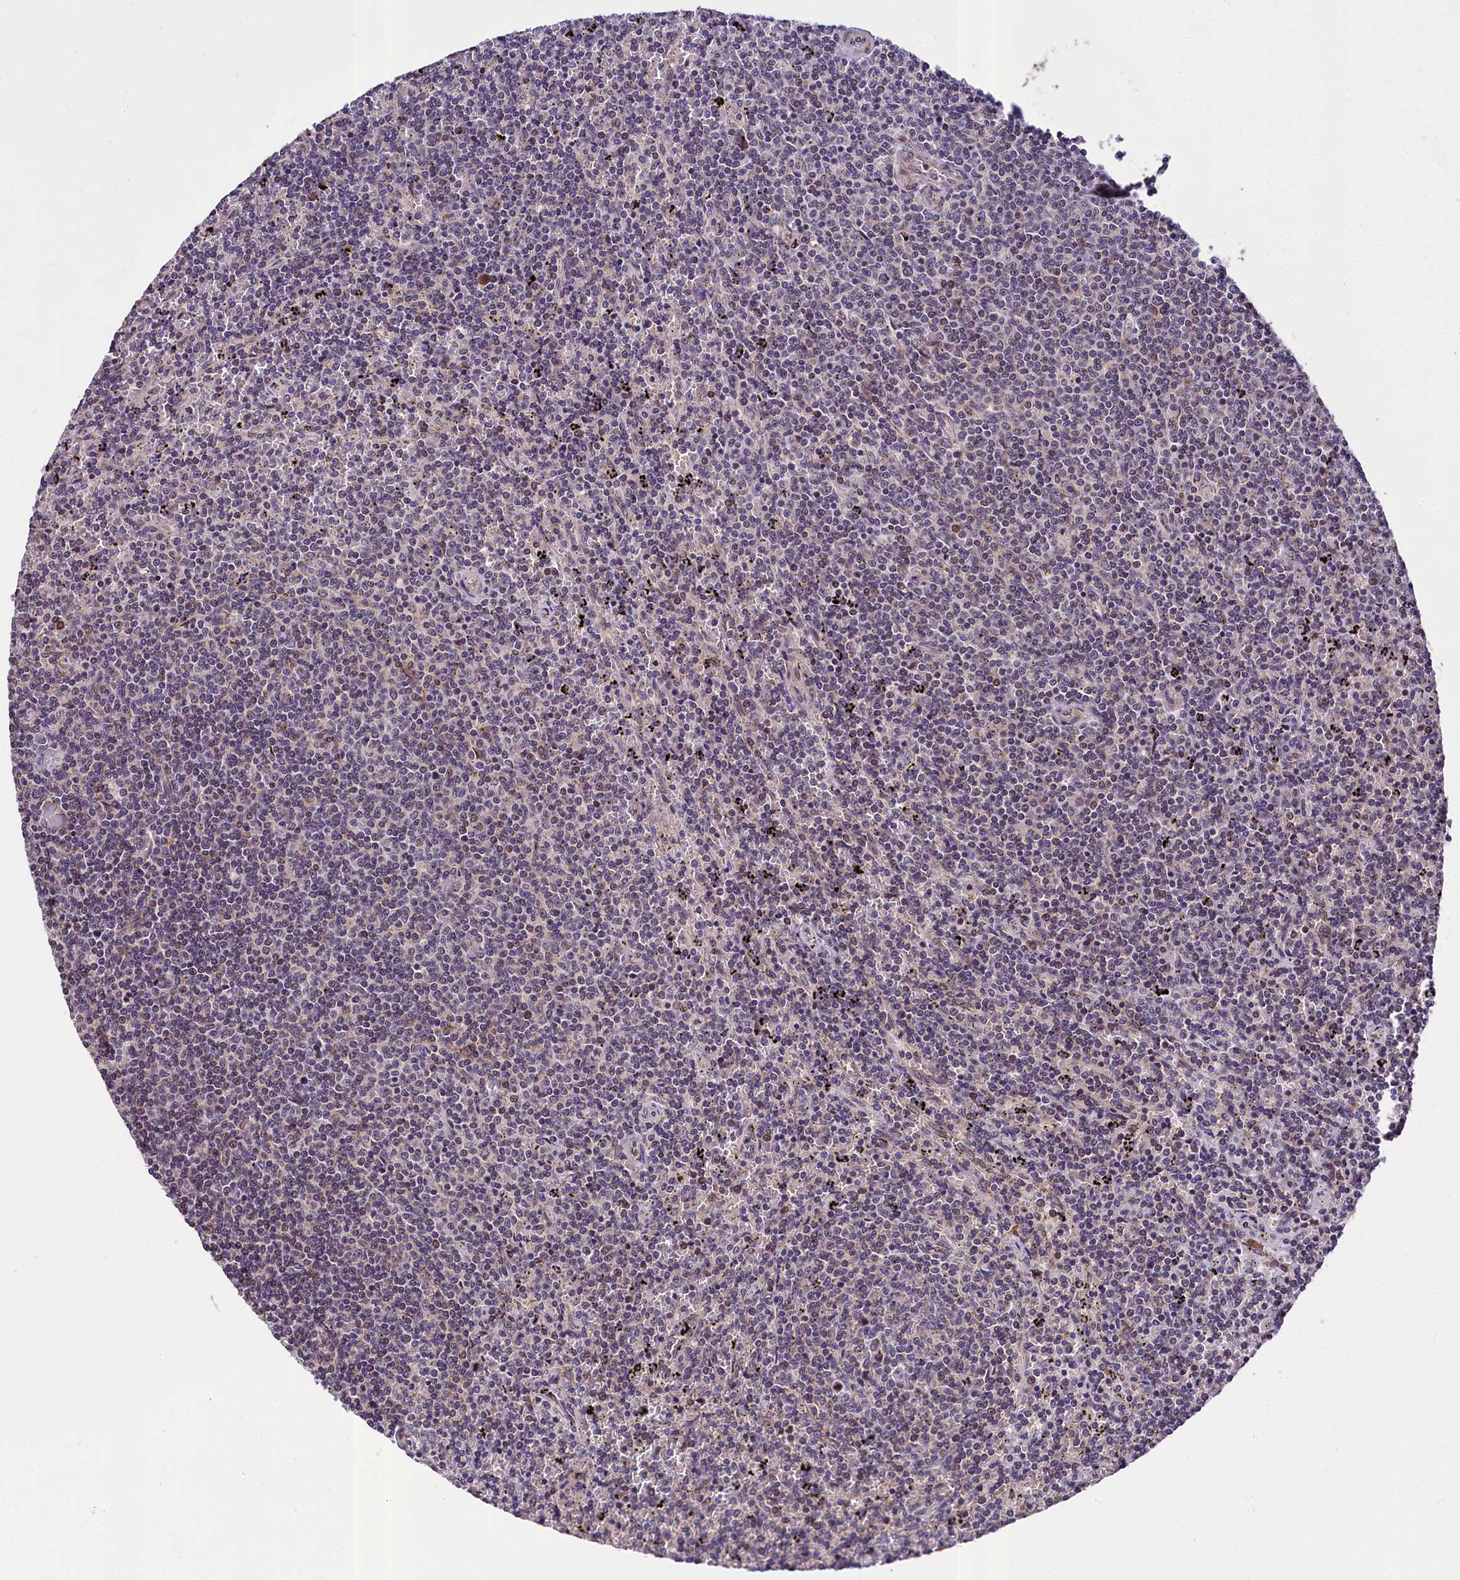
{"staining": {"intensity": "negative", "quantity": "none", "location": "none"}, "tissue": "lymphoma", "cell_type": "Tumor cells", "image_type": "cancer", "snomed": [{"axis": "morphology", "description": "Malignant lymphoma, non-Hodgkin's type, Low grade"}, {"axis": "topography", "description": "Spleen"}], "caption": "Immunohistochemistry (IHC) of human lymphoma exhibits no positivity in tumor cells.", "gene": "SUPV3L1", "patient": {"sex": "female", "age": 50}}